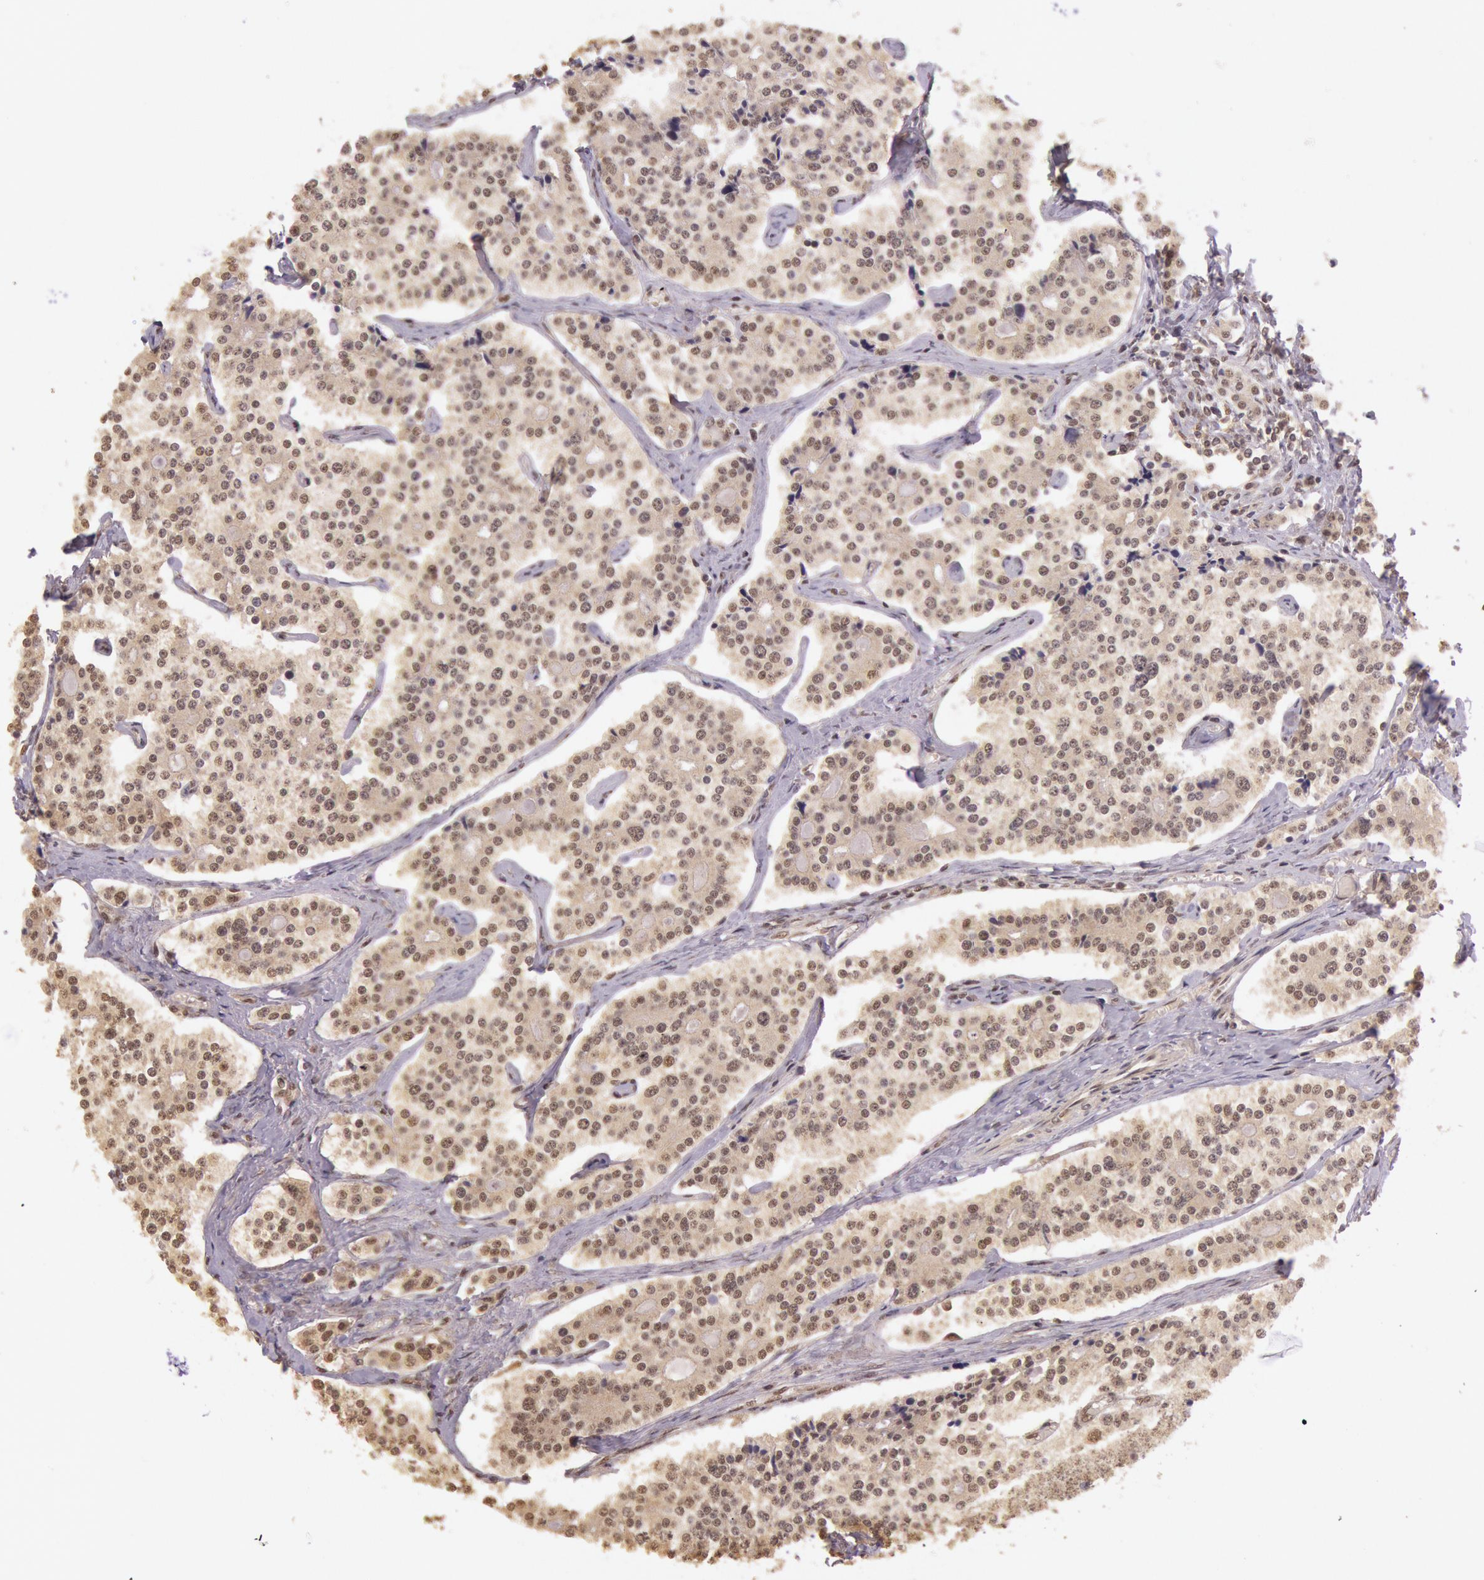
{"staining": {"intensity": "moderate", "quantity": "25%-75%", "location": "cytoplasmic/membranous"}, "tissue": "carcinoid", "cell_type": "Tumor cells", "image_type": "cancer", "snomed": [{"axis": "morphology", "description": "Carcinoid, malignant, NOS"}, {"axis": "topography", "description": "Small intestine"}], "caption": "DAB (3,3'-diaminobenzidine) immunohistochemical staining of human carcinoid (malignant) exhibits moderate cytoplasmic/membranous protein expression in about 25%-75% of tumor cells.", "gene": "RTL10", "patient": {"sex": "male", "age": 63}}